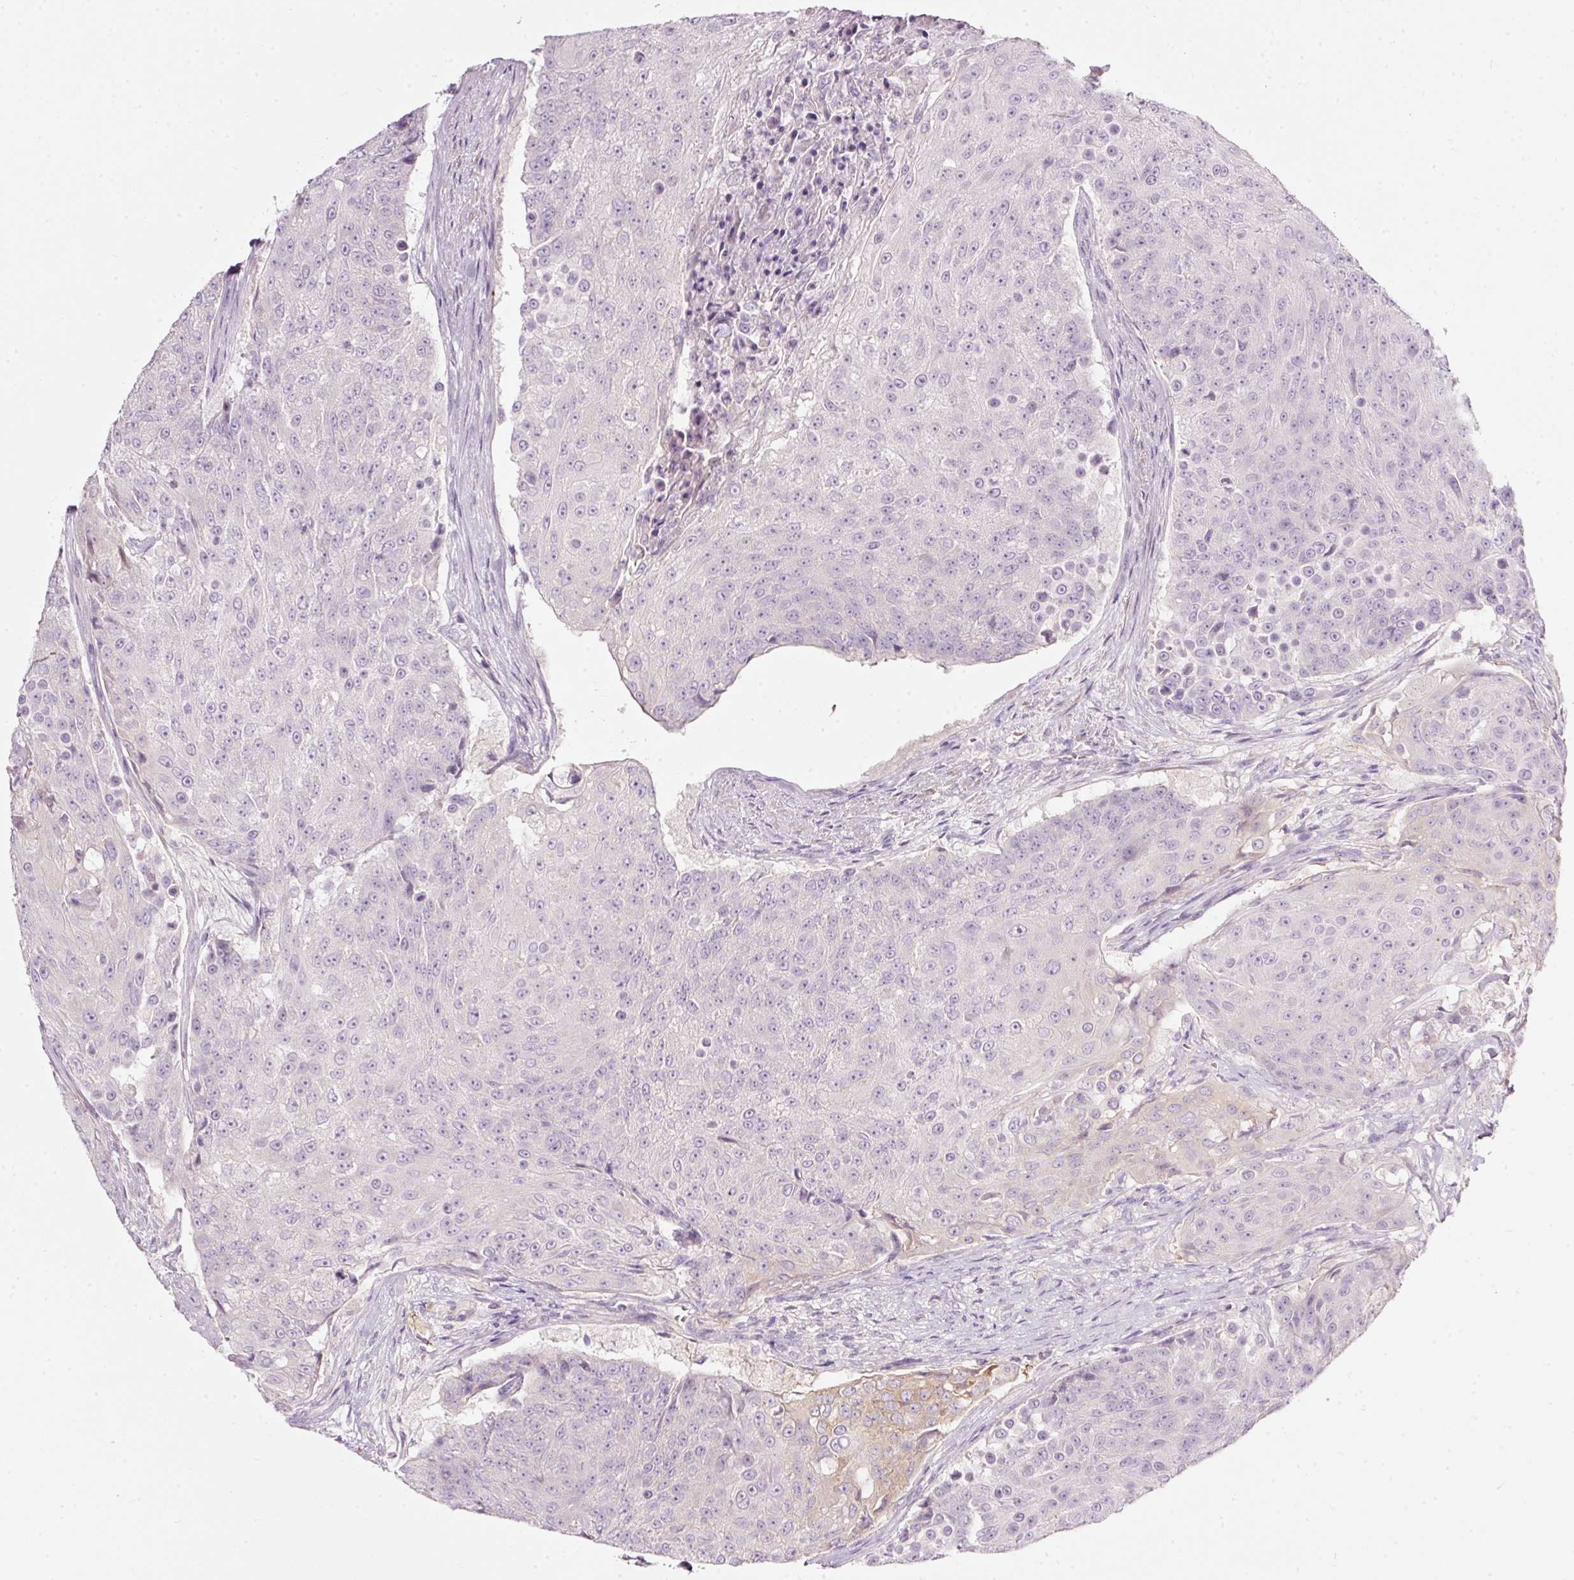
{"staining": {"intensity": "moderate", "quantity": "<25%", "location": "cytoplasmic/membranous"}, "tissue": "urothelial cancer", "cell_type": "Tumor cells", "image_type": "cancer", "snomed": [{"axis": "morphology", "description": "Urothelial carcinoma, High grade"}, {"axis": "topography", "description": "Urinary bladder"}], "caption": "The image exhibits immunohistochemical staining of urothelial cancer. There is moderate cytoplasmic/membranous positivity is identified in approximately <25% of tumor cells. Nuclei are stained in blue.", "gene": "PDXDC1", "patient": {"sex": "female", "age": 63}}